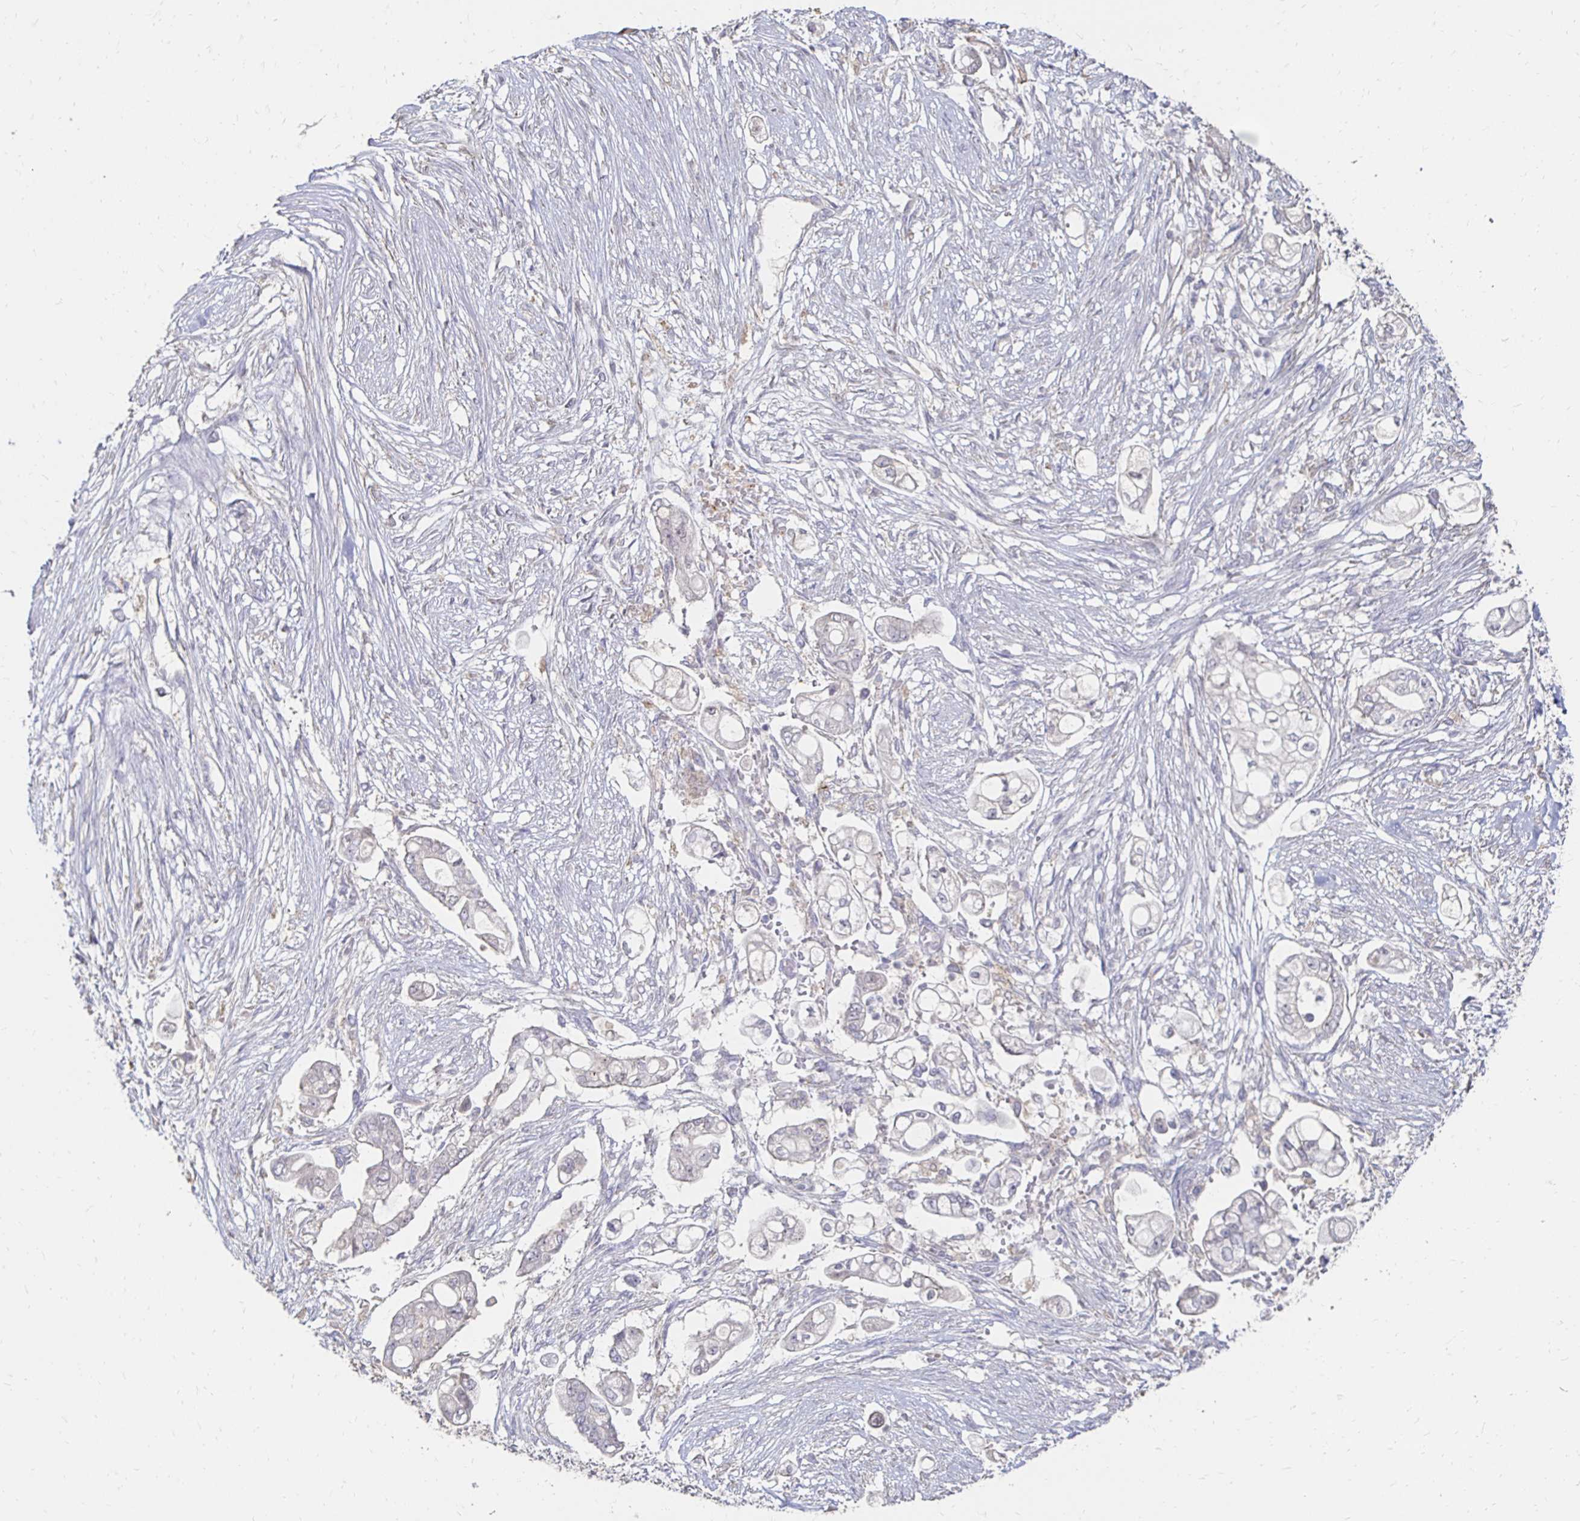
{"staining": {"intensity": "negative", "quantity": "none", "location": "none"}, "tissue": "pancreatic cancer", "cell_type": "Tumor cells", "image_type": "cancer", "snomed": [{"axis": "morphology", "description": "Adenocarcinoma, NOS"}, {"axis": "topography", "description": "Pancreas"}], "caption": "This is an immunohistochemistry (IHC) histopathology image of human pancreatic cancer. There is no staining in tumor cells.", "gene": "ZNF727", "patient": {"sex": "female", "age": 69}}